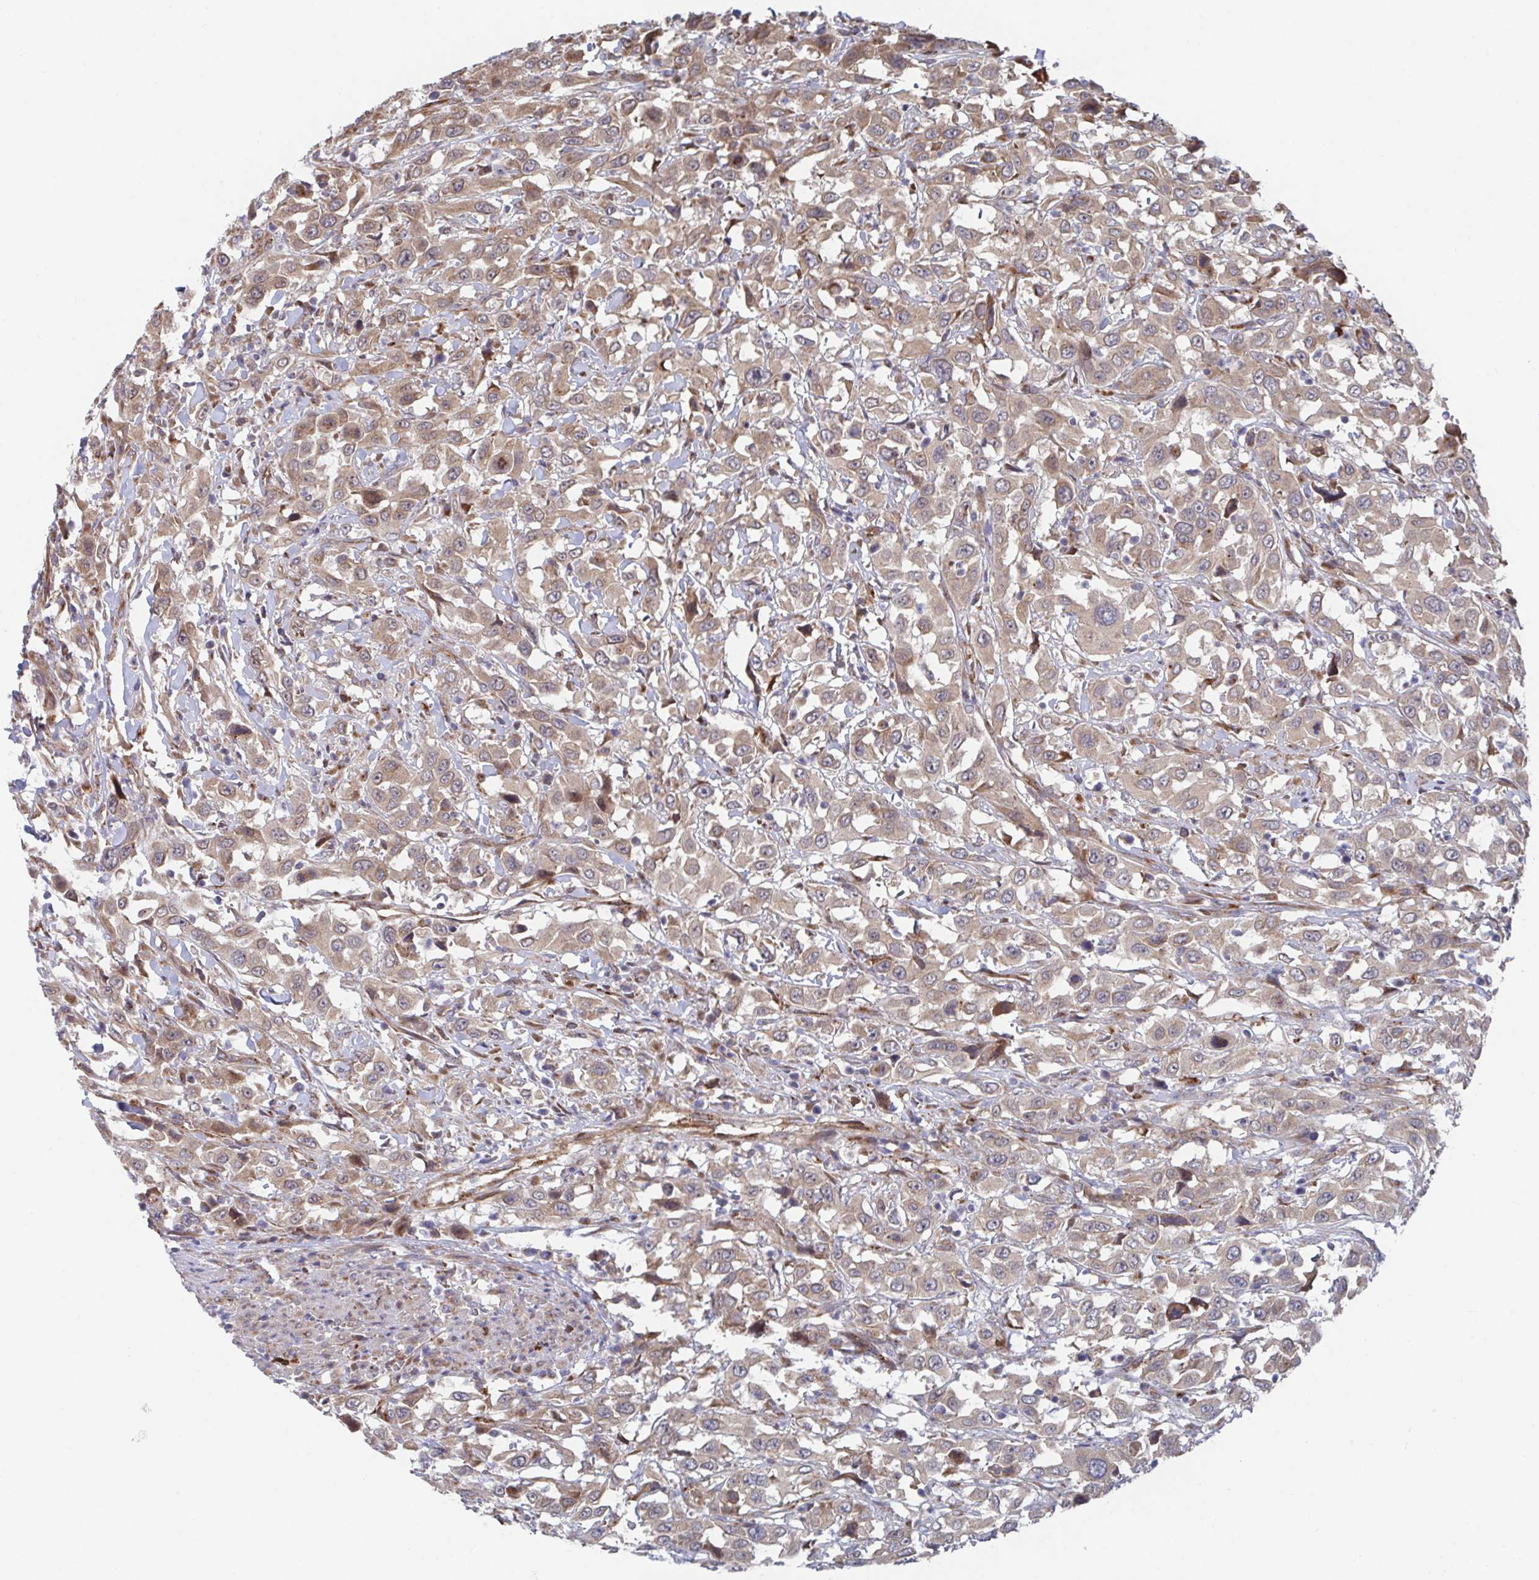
{"staining": {"intensity": "moderate", "quantity": ">75%", "location": "cytoplasmic/membranous"}, "tissue": "urothelial cancer", "cell_type": "Tumor cells", "image_type": "cancer", "snomed": [{"axis": "morphology", "description": "Urothelial carcinoma, High grade"}, {"axis": "topography", "description": "Urinary bladder"}], "caption": "Immunohistochemistry (IHC) photomicrograph of neoplastic tissue: human urothelial carcinoma (high-grade) stained using IHC displays medium levels of moderate protein expression localized specifically in the cytoplasmic/membranous of tumor cells, appearing as a cytoplasmic/membranous brown color.", "gene": "FJX1", "patient": {"sex": "male", "age": 61}}